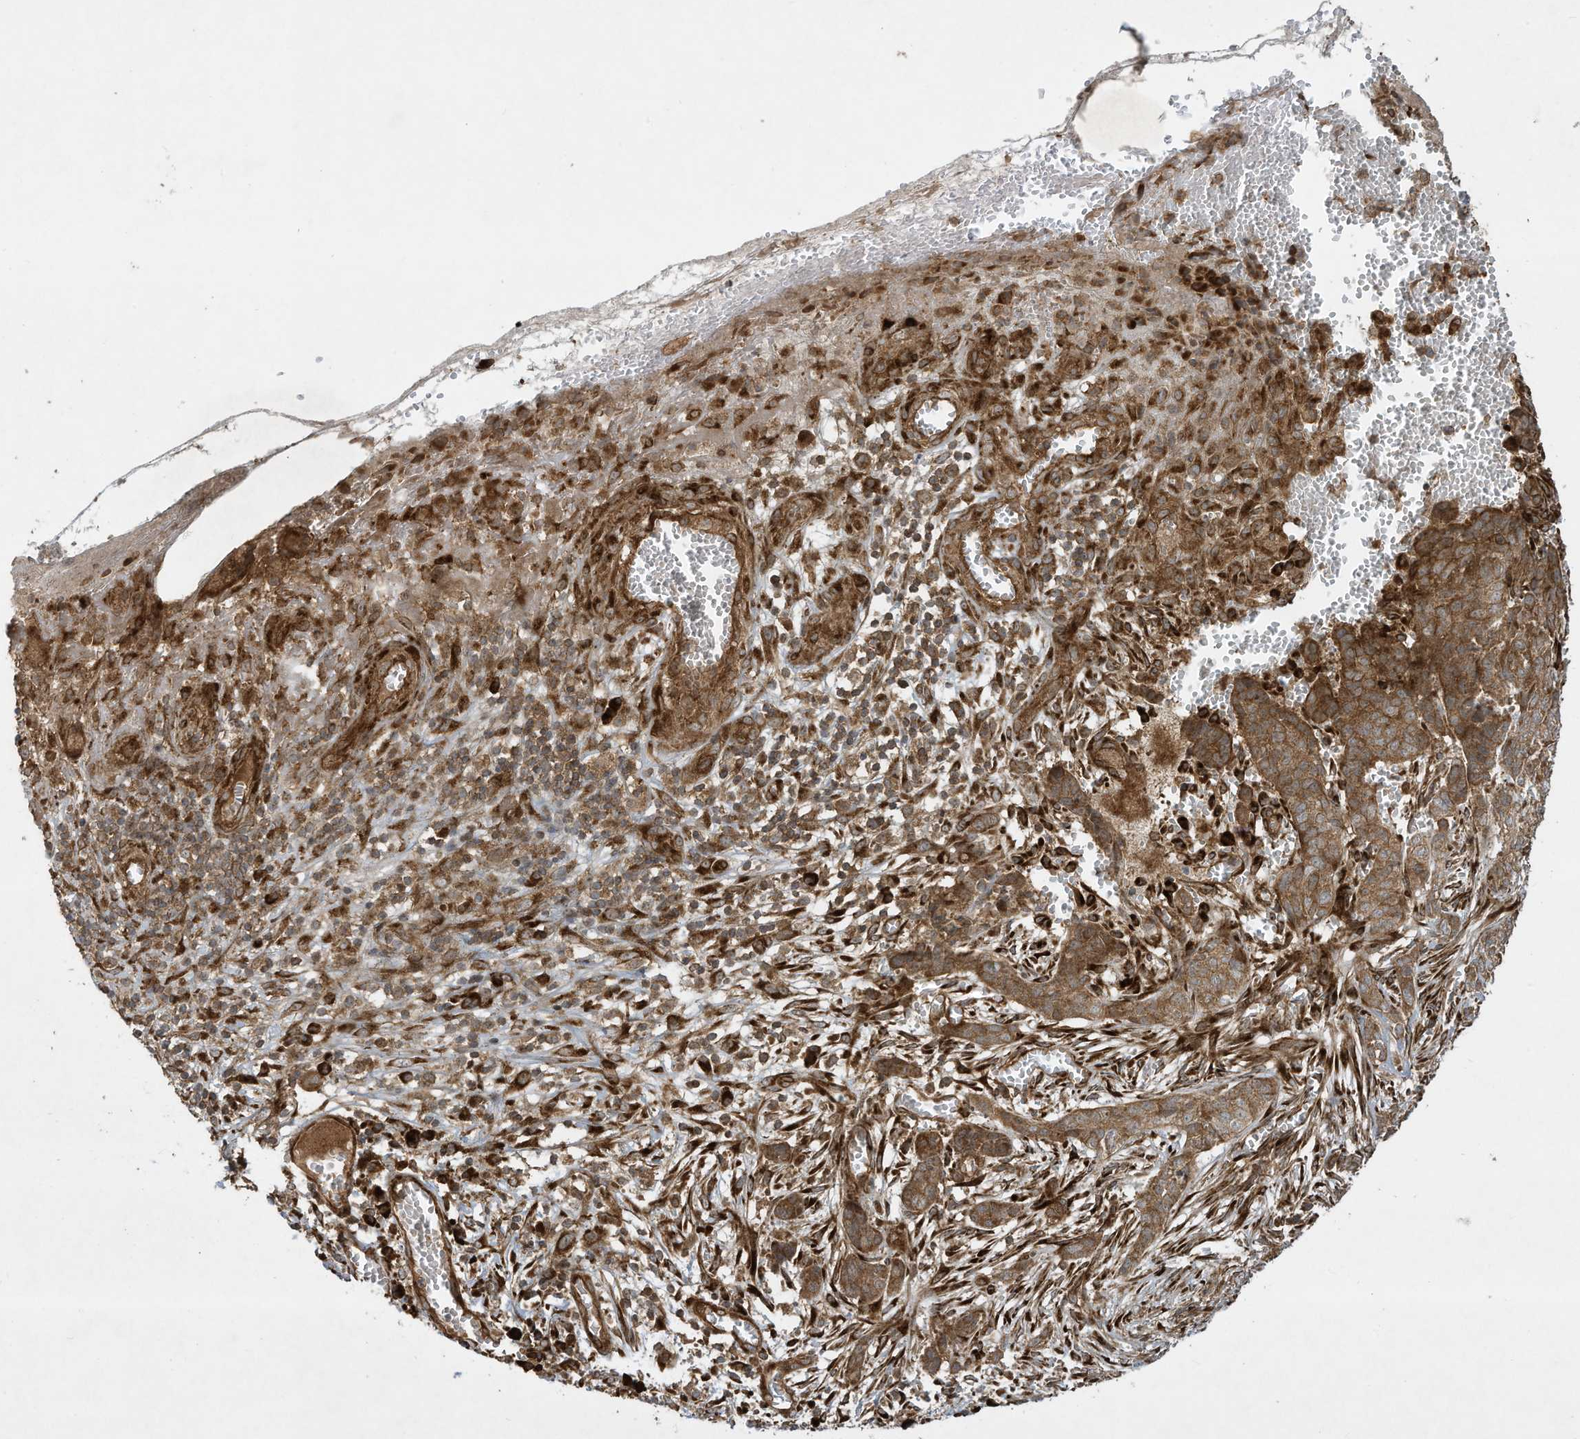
{"staining": {"intensity": "moderate", "quantity": ">75%", "location": "cytoplasmic/membranous"}, "tissue": "skin cancer", "cell_type": "Tumor cells", "image_type": "cancer", "snomed": [{"axis": "morphology", "description": "Basal cell carcinoma"}, {"axis": "topography", "description": "Skin"}], "caption": "Tumor cells show medium levels of moderate cytoplasmic/membranous positivity in about >75% of cells in human skin cancer (basal cell carcinoma).", "gene": "DDIT4", "patient": {"sex": "female", "age": 64}}